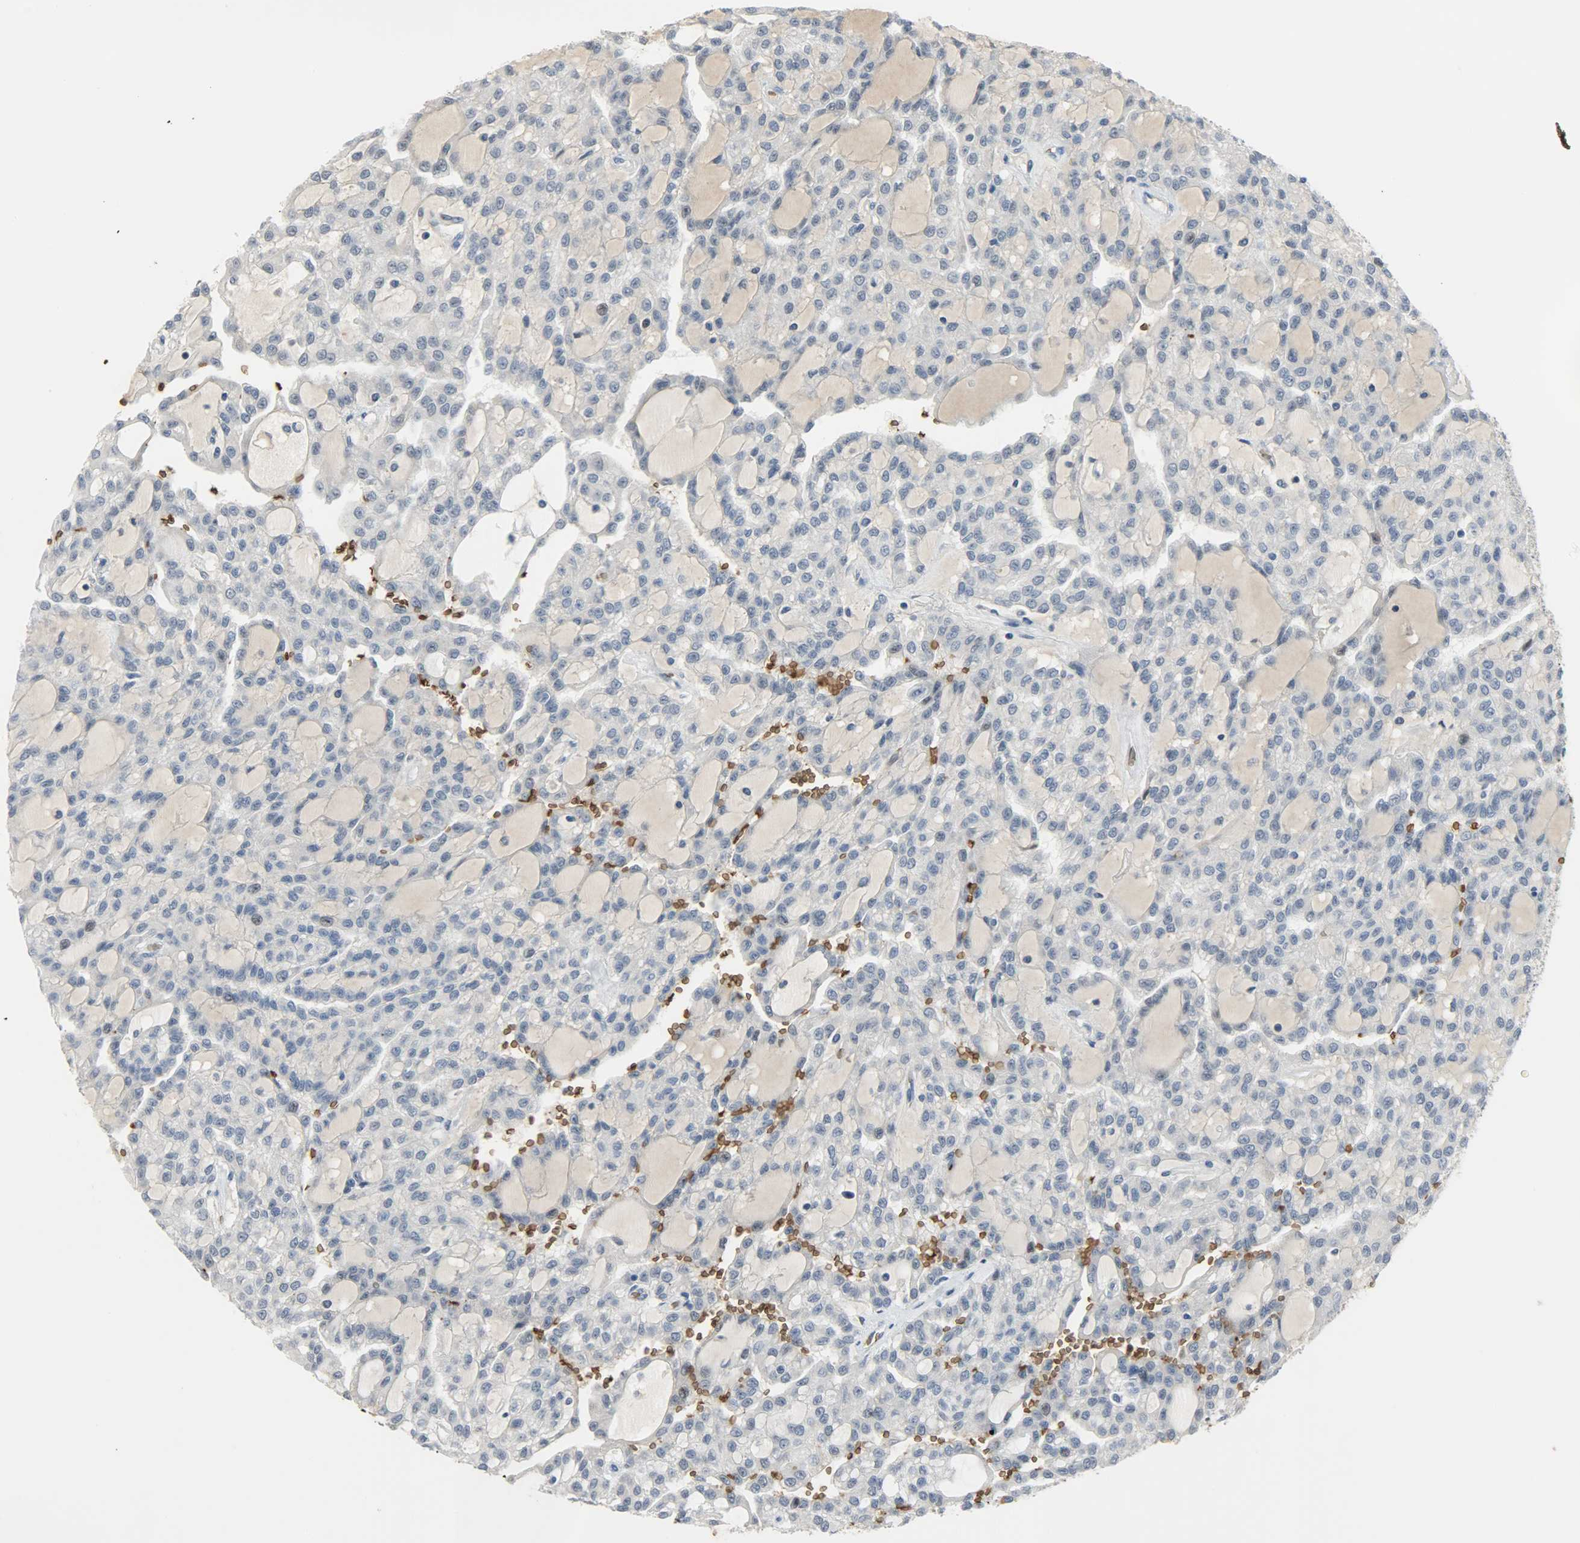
{"staining": {"intensity": "negative", "quantity": "none", "location": "none"}, "tissue": "renal cancer", "cell_type": "Tumor cells", "image_type": "cancer", "snomed": [{"axis": "morphology", "description": "Adenocarcinoma, NOS"}, {"axis": "topography", "description": "Kidney"}], "caption": "Renal cancer (adenocarcinoma) was stained to show a protein in brown. There is no significant positivity in tumor cells. (DAB IHC with hematoxylin counter stain).", "gene": "SNAI1", "patient": {"sex": "male", "age": 63}}